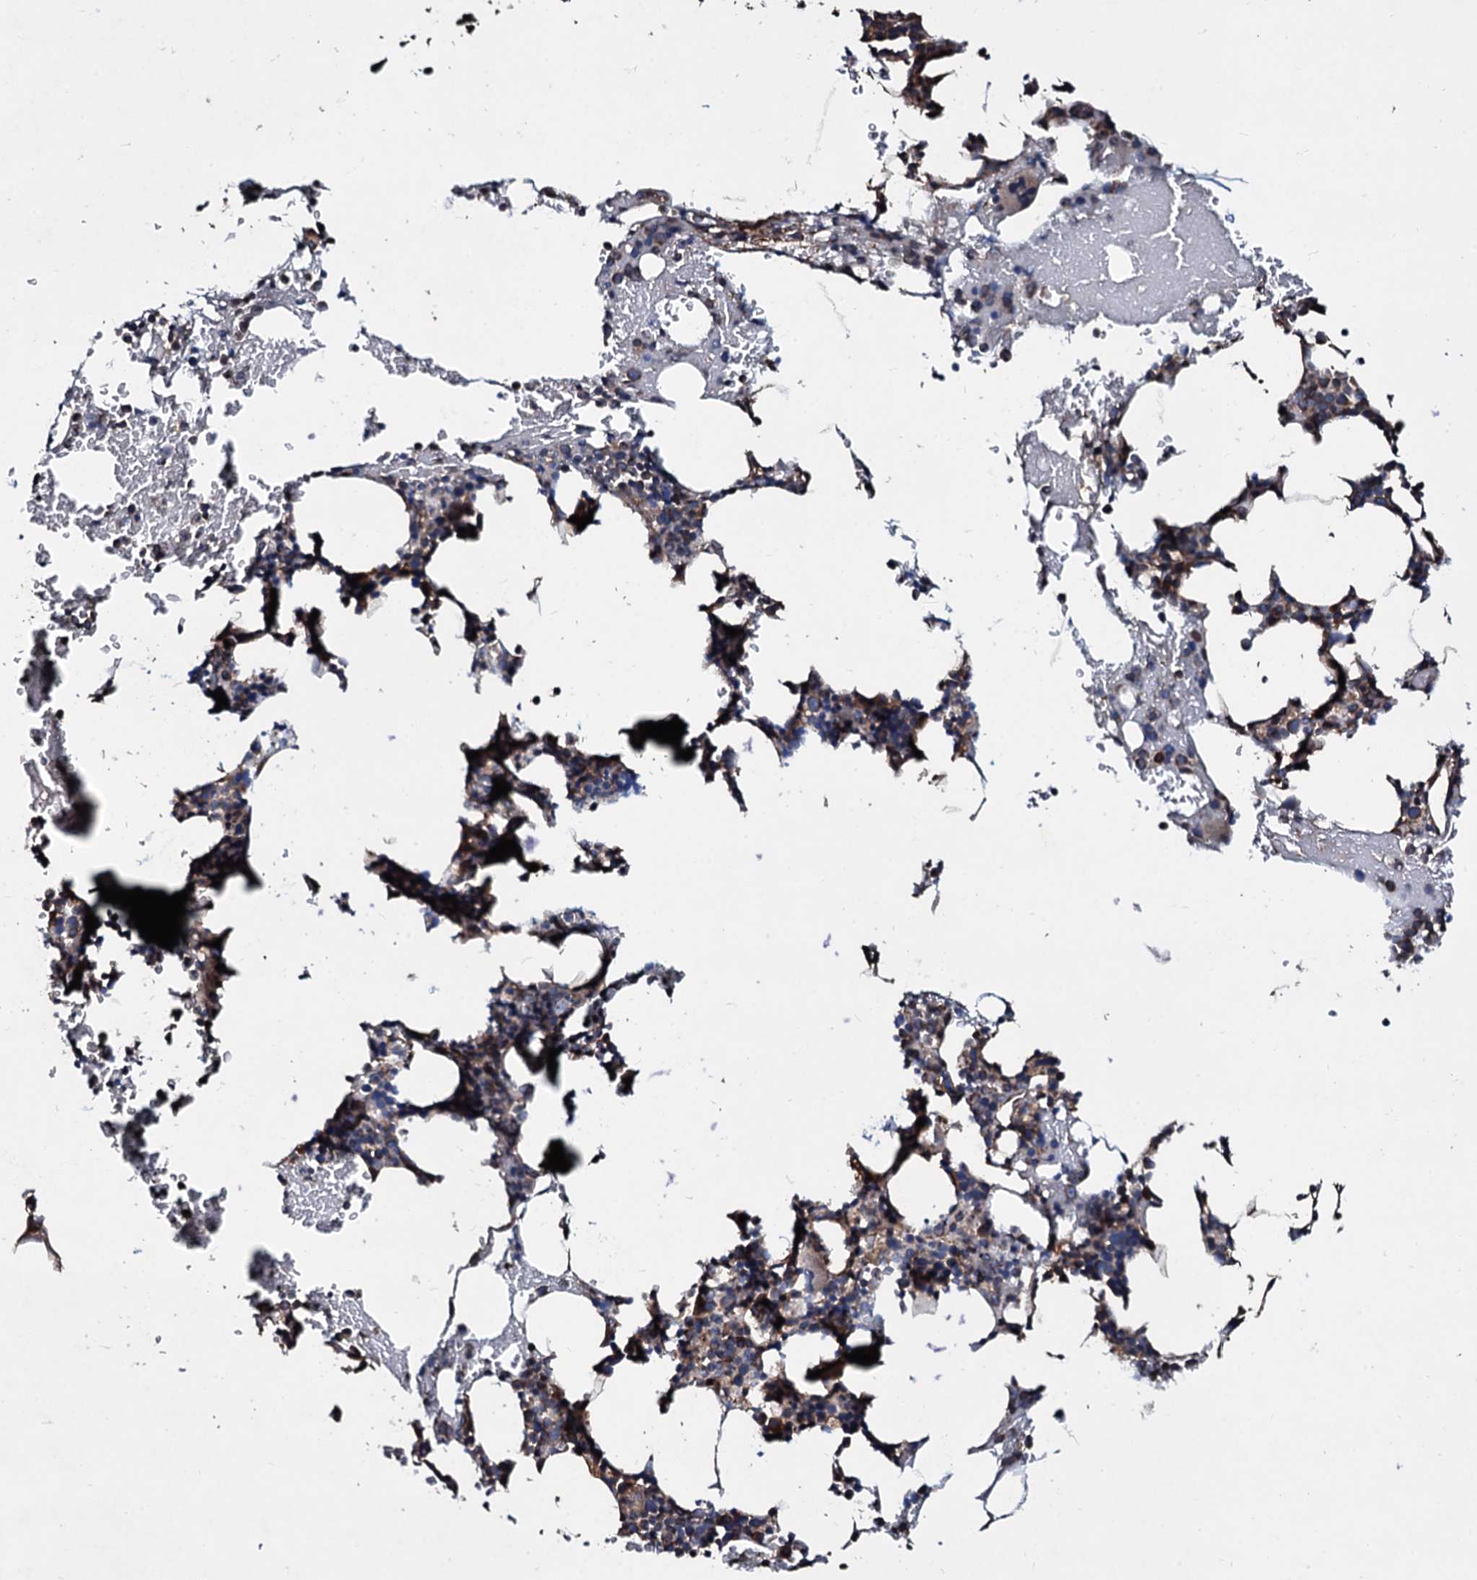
{"staining": {"intensity": "weak", "quantity": "25%-75%", "location": "cytoplasmic/membranous"}, "tissue": "bone marrow", "cell_type": "Hematopoietic cells", "image_type": "normal", "snomed": [{"axis": "morphology", "description": "Normal tissue, NOS"}, {"axis": "morphology", "description": "Inflammation, NOS"}, {"axis": "topography", "description": "Bone marrow"}], "caption": "Protein expression by immunohistochemistry (IHC) shows weak cytoplasmic/membranous positivity in about 25%-75% of hematopoietic cells in unremarkable bone marrow. Immunohistochemistry (ihc) stains the protein of interest in brown and the nuclei are stained blue.", "gene": "DMAC2", "patient": {"sex": "male", "age": 41}}